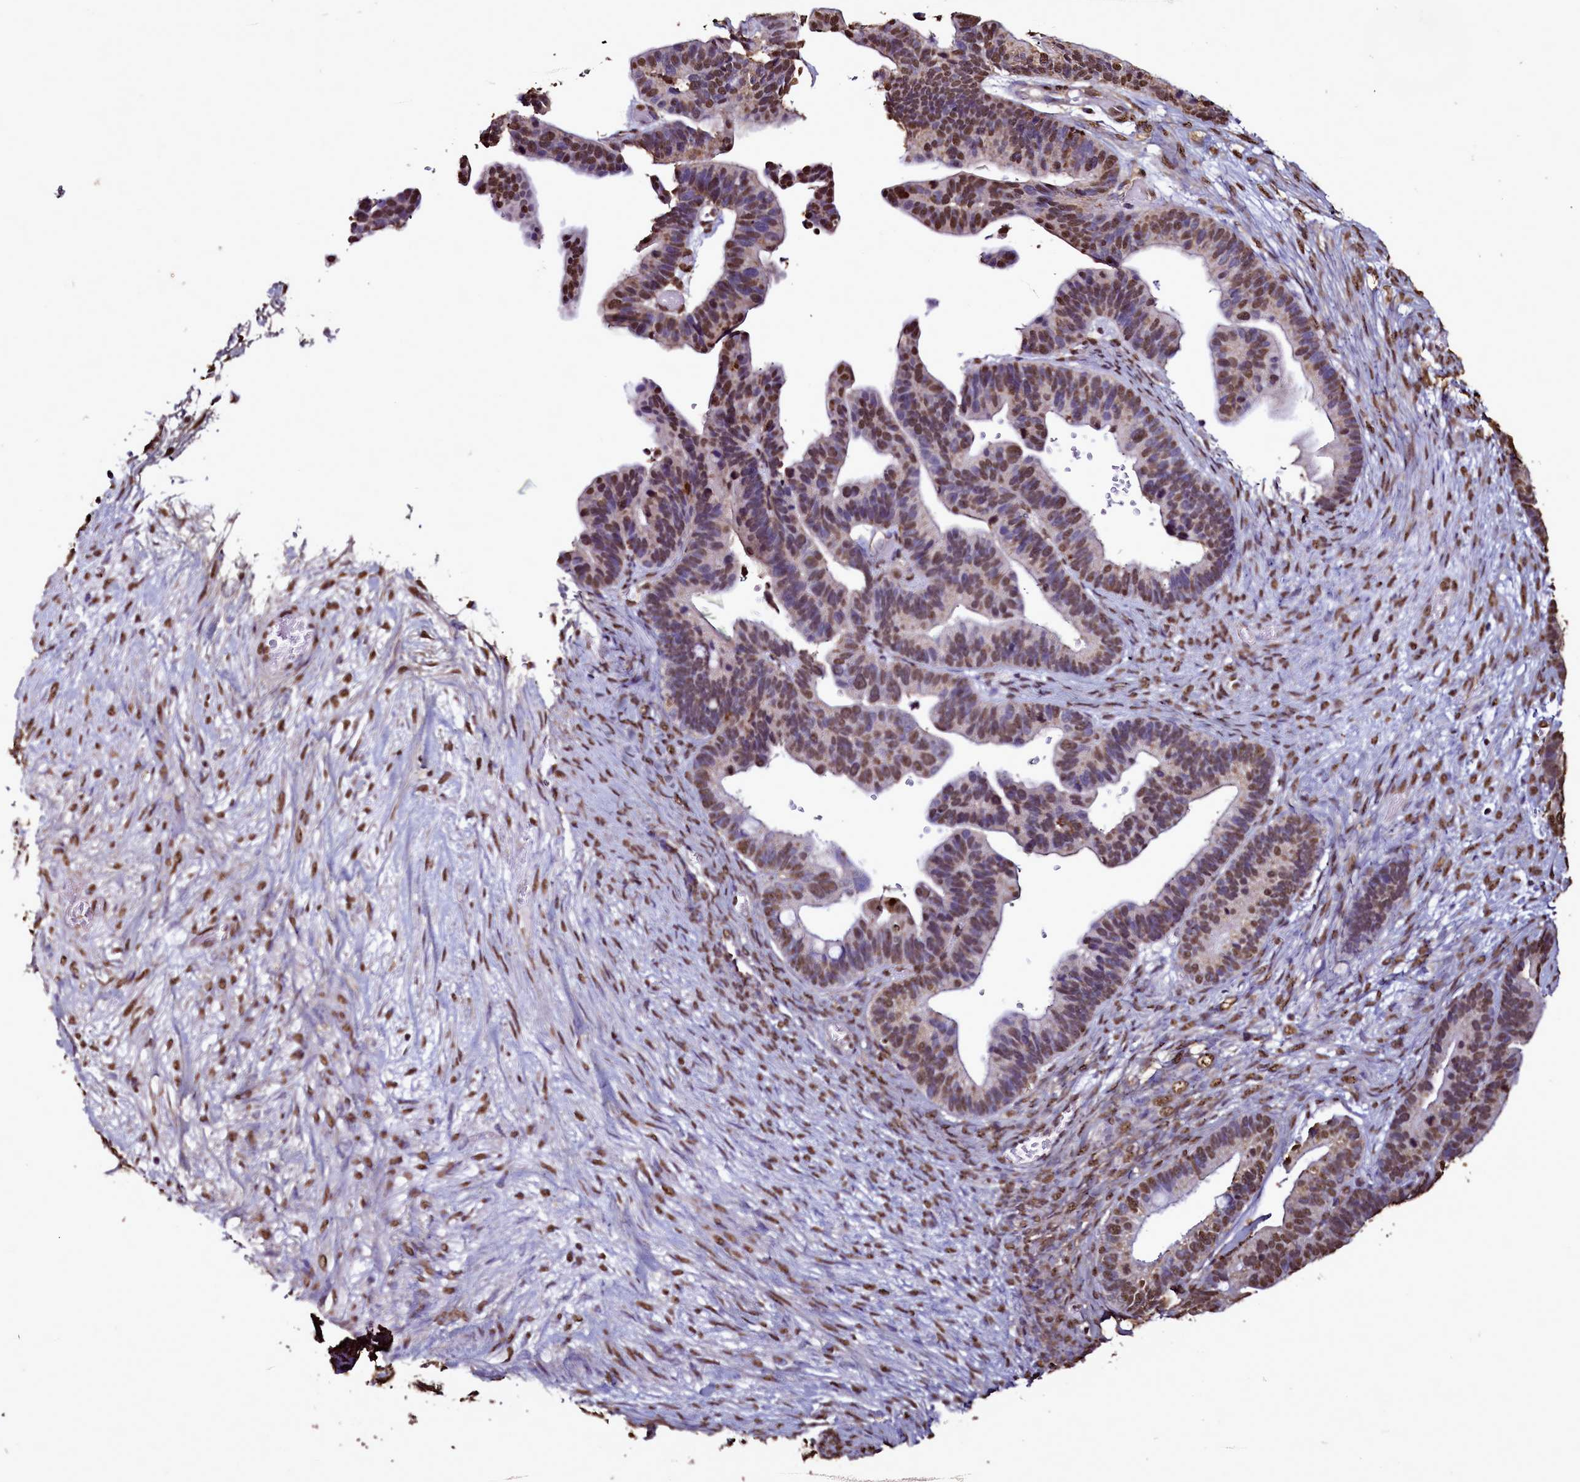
{"staining": {"intensity": "strong", "quantity": ">75%", "location": "nuclear"}, "tissue": "ovarian cancer", "cell_type": "Tumor cells", "image_type": "cancer", "snomed": [{"axis": "morphology", "description": "Cystadenocarcinoma, serous, NOS"}, {"axis": "topography", "description": "Ovary"}], "caption": "High-magnification brightfield microscopy of ovarian cancer (serous cystadenocarcinoma) stained with DAB (3,3'-diaminobenzidine) (brown) and counterstained with hematoxylin (blue). tumor cells exhibit strong nuclear positivity is present in approximately>75% of cells.", "gene": "TRIP6", "patient": {"sex": "female", "age": 56}}